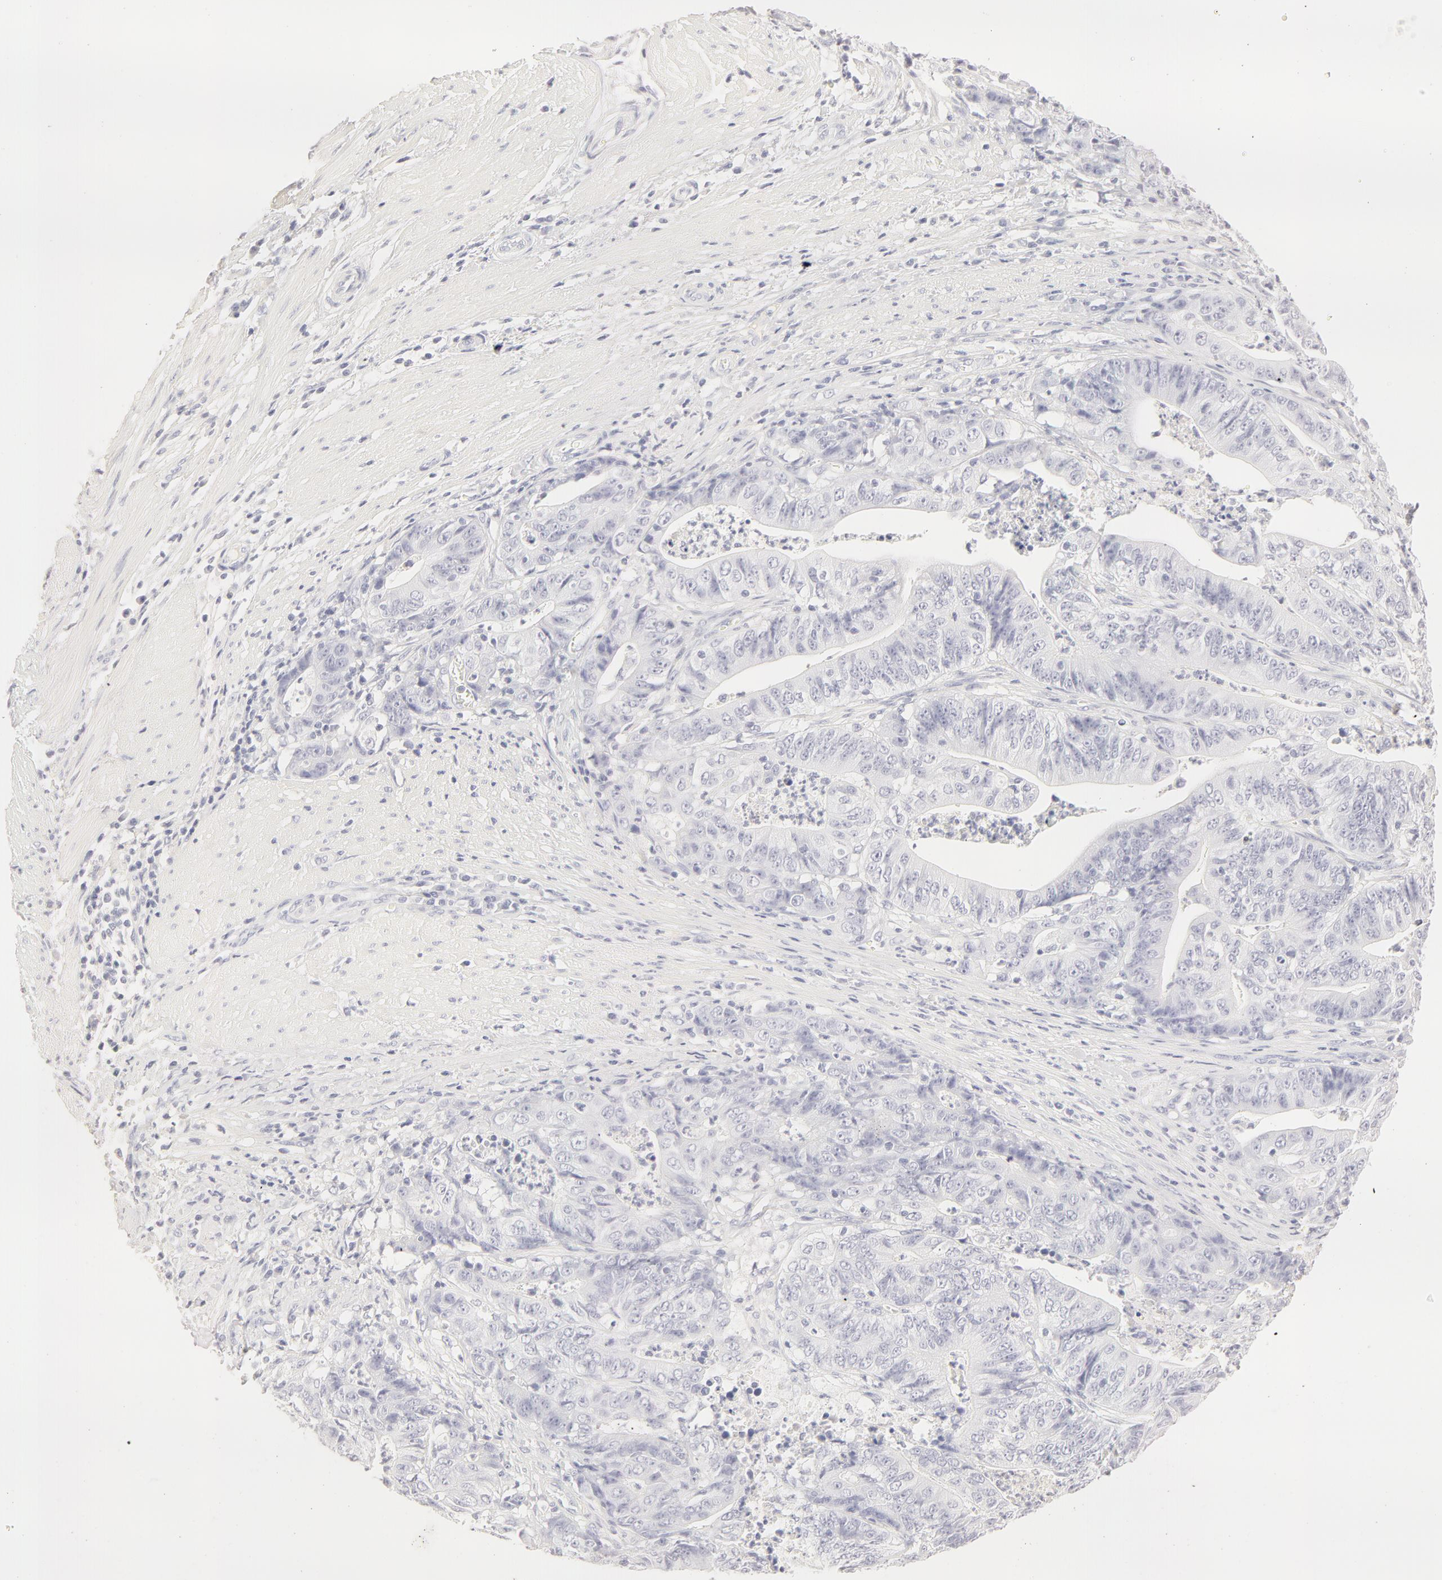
{"staining": {"intensity": "negative", "quantity": "none", "location": "none"}, "tissue": "stomach cancer", "cell_type": "Tumor cells", "image_type": "cancer", "snomed": [{"axis": "morphology", "description": "Adenocarcinoma, NOS"}, {"axis": "topography", "description": "Stomach, lower"}], "caption": "There is no significant staining in tumor cells of stomach adenocarcinoma.", "gene": "LGALS7B", "patient": {"sex": "female", "age": 86}}